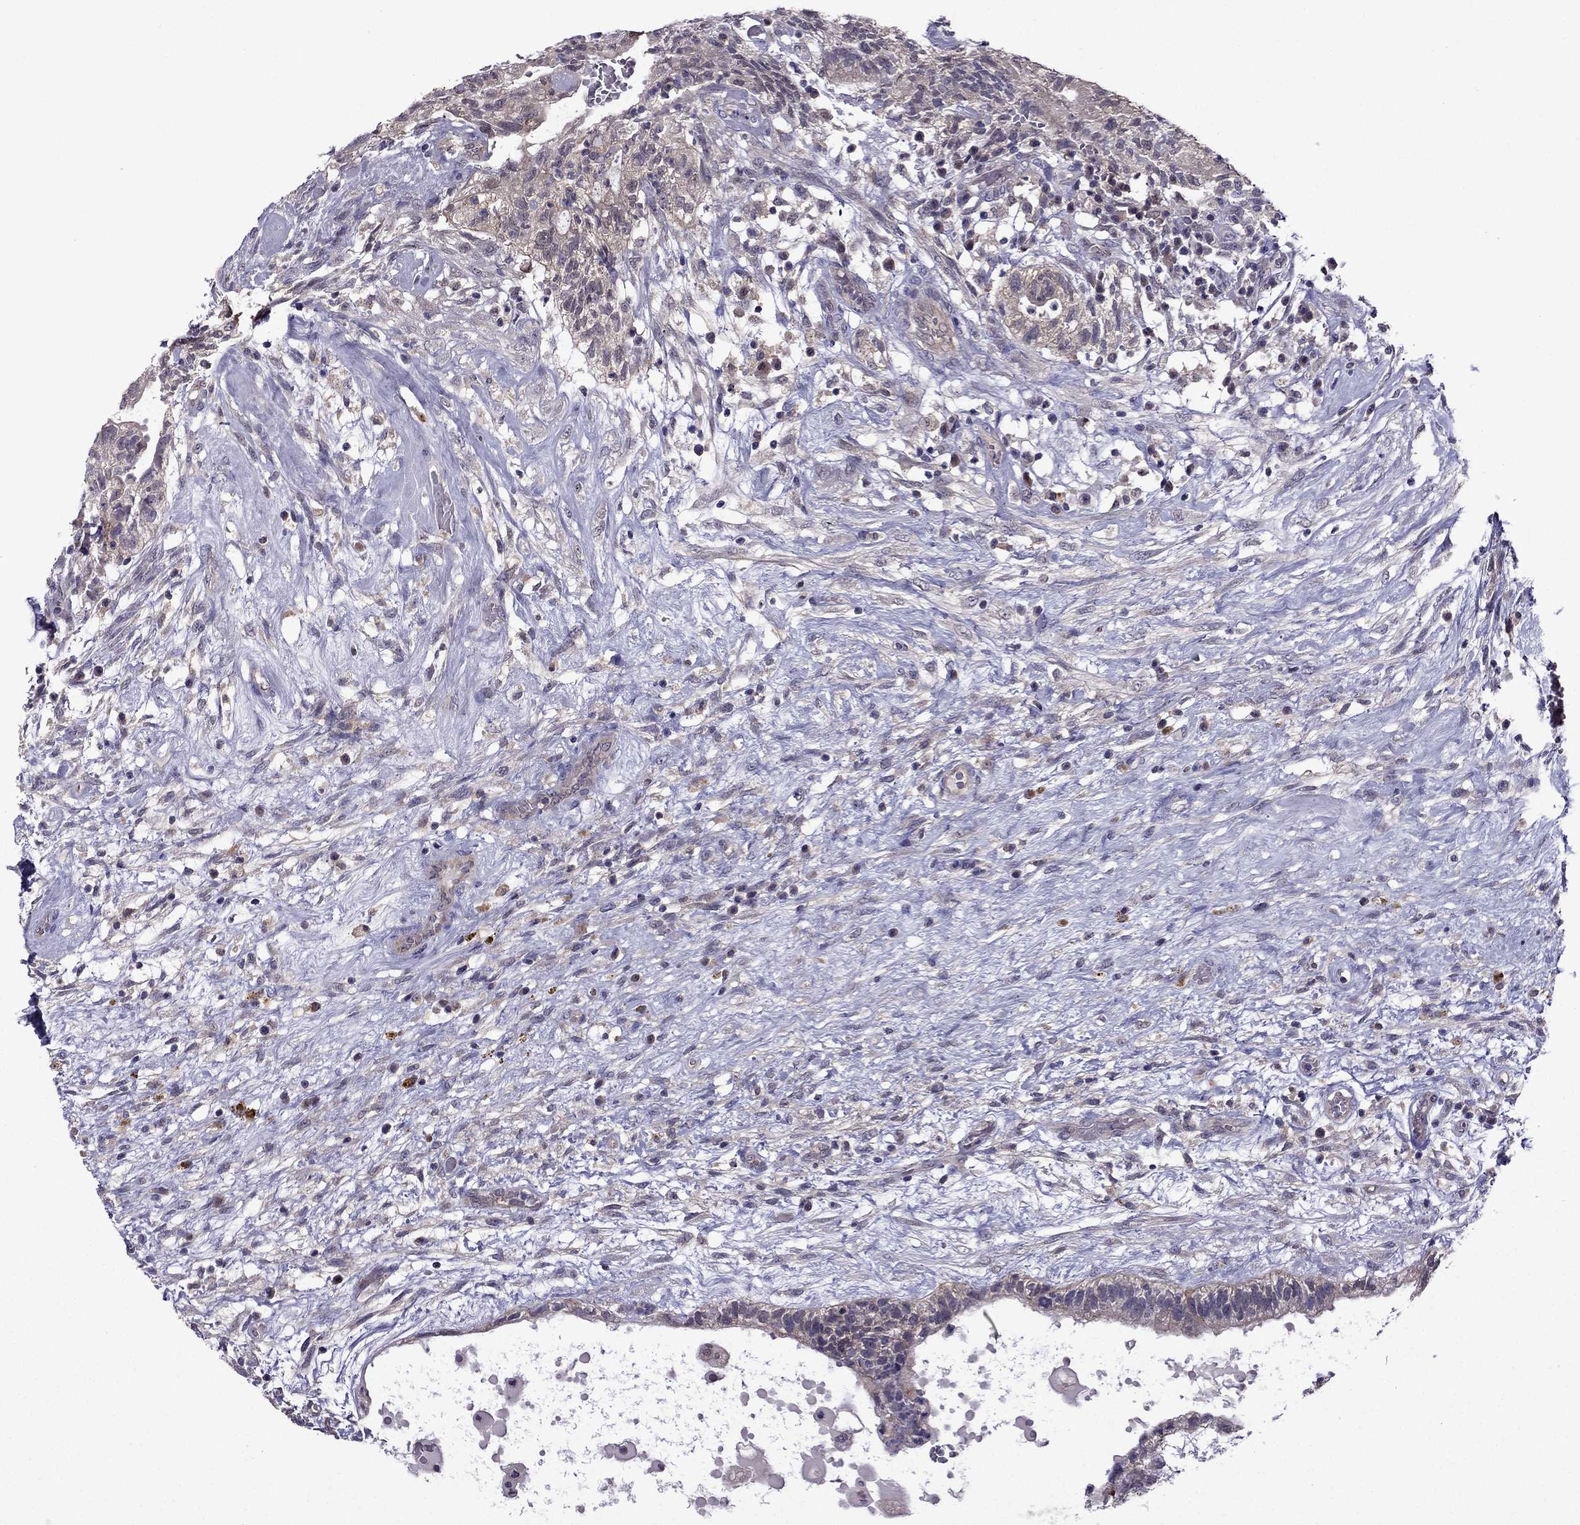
{"staining": {"intensity": "negative", "quantity": "none", "location": "none"}, "tissue": "testis cancer", "cell_type": "Tumor cells", "image_type": "cancer", "snomed": [{"axis": "morphology", "description": "Normal tissue, NOS"}, {"axis": "morphology", "description": "Carcinoma, Embryonal, NOS"}, {"axis": "topography", "description": "Testis"}, {"axis": "topography", "description": "Epididymis"}], "caption": "Tumor cells are negative for brown protein staining in testis cancer (embryonal carcinoma).", "gene": "CDK5", "patient": {"sex": "male", "age": 32}}